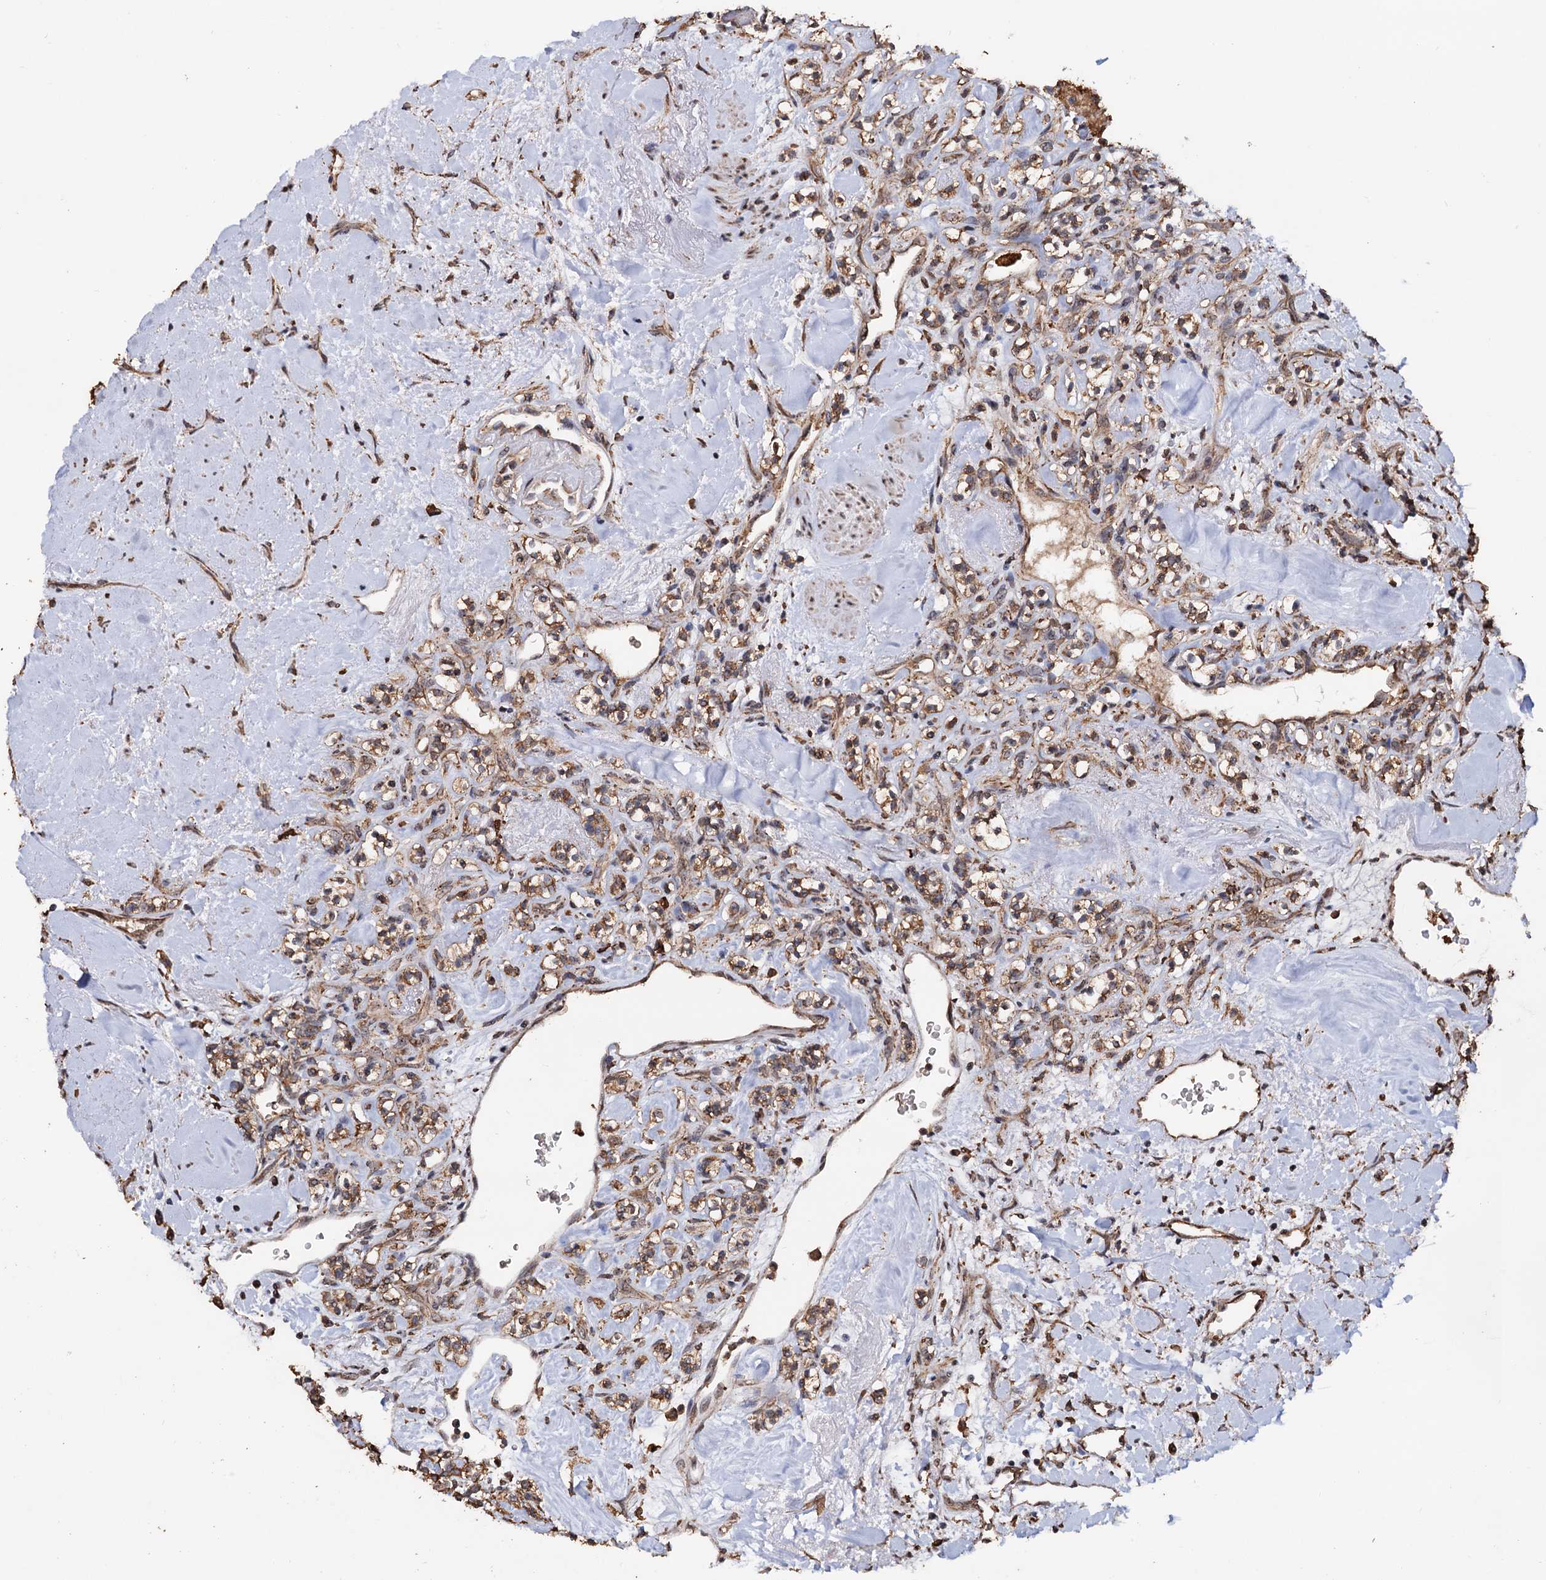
{"staining": {"intensity": "moderate", "quantity": ">75%", "location": "cytoplasmic/membranous"}, "tissue": "renal cancer", "cell_type": "Tumor cells", "image_type": "cancer", "snomed": [{"axis": "morphology", "description": "Adenocarcinoma, NOS"}, {"axis": "topography", "description": "Kidney"}], "caption": "Protein expression analysis of human renal adenocarcinoma reveals moderate cytoplasmic/membranous positivity in about >75% of tumor cells.", "gene": "TBC1D12", "patient": {"sex": "male", "age": 77}}